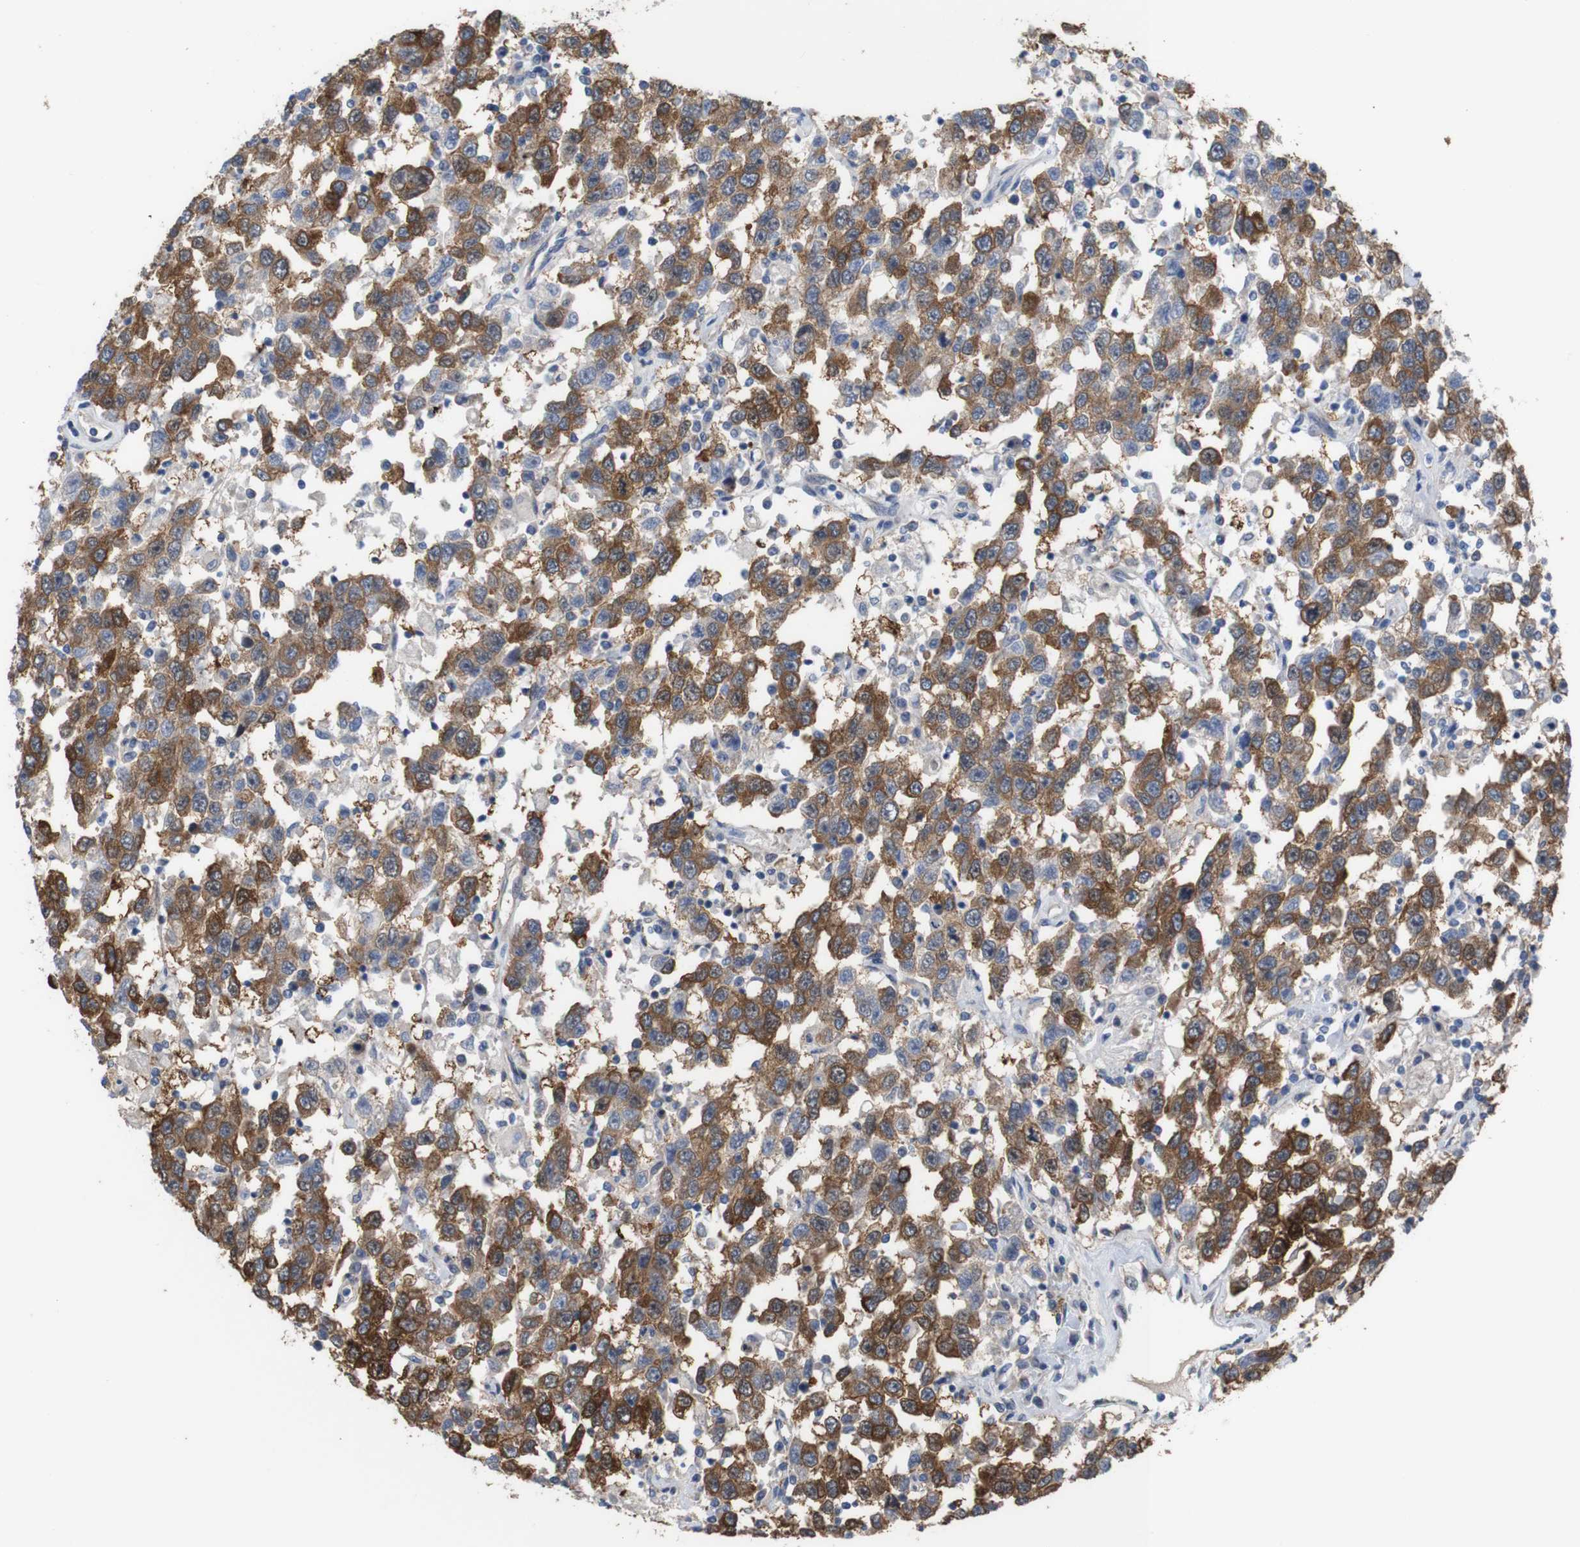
{"staining": {"intensity": "strong", "quantity": ">75%", "location": "cytoplasmic/membranous"}, "tissue": "testis cancer", "cell_type": "Tumor cells", "image_type": "cancer", "snomed": [{"axis": "morphology", "description": "Seminoma, NOS"}, {"axis": "topography", "description": "Testis"}], "caption": "Immunohistochemistry micrograph of neoplastic tissue: testis cancer stained using immunohistochemistry (IHC) displays high levels of strong protein expression localized specifically in the cytoplasmic/membranous of tumor cells, appearing as a cytoplasmic/membranous brown color.", "gene": "JPH1", "patient": {"sex": "male", "age": 41}}